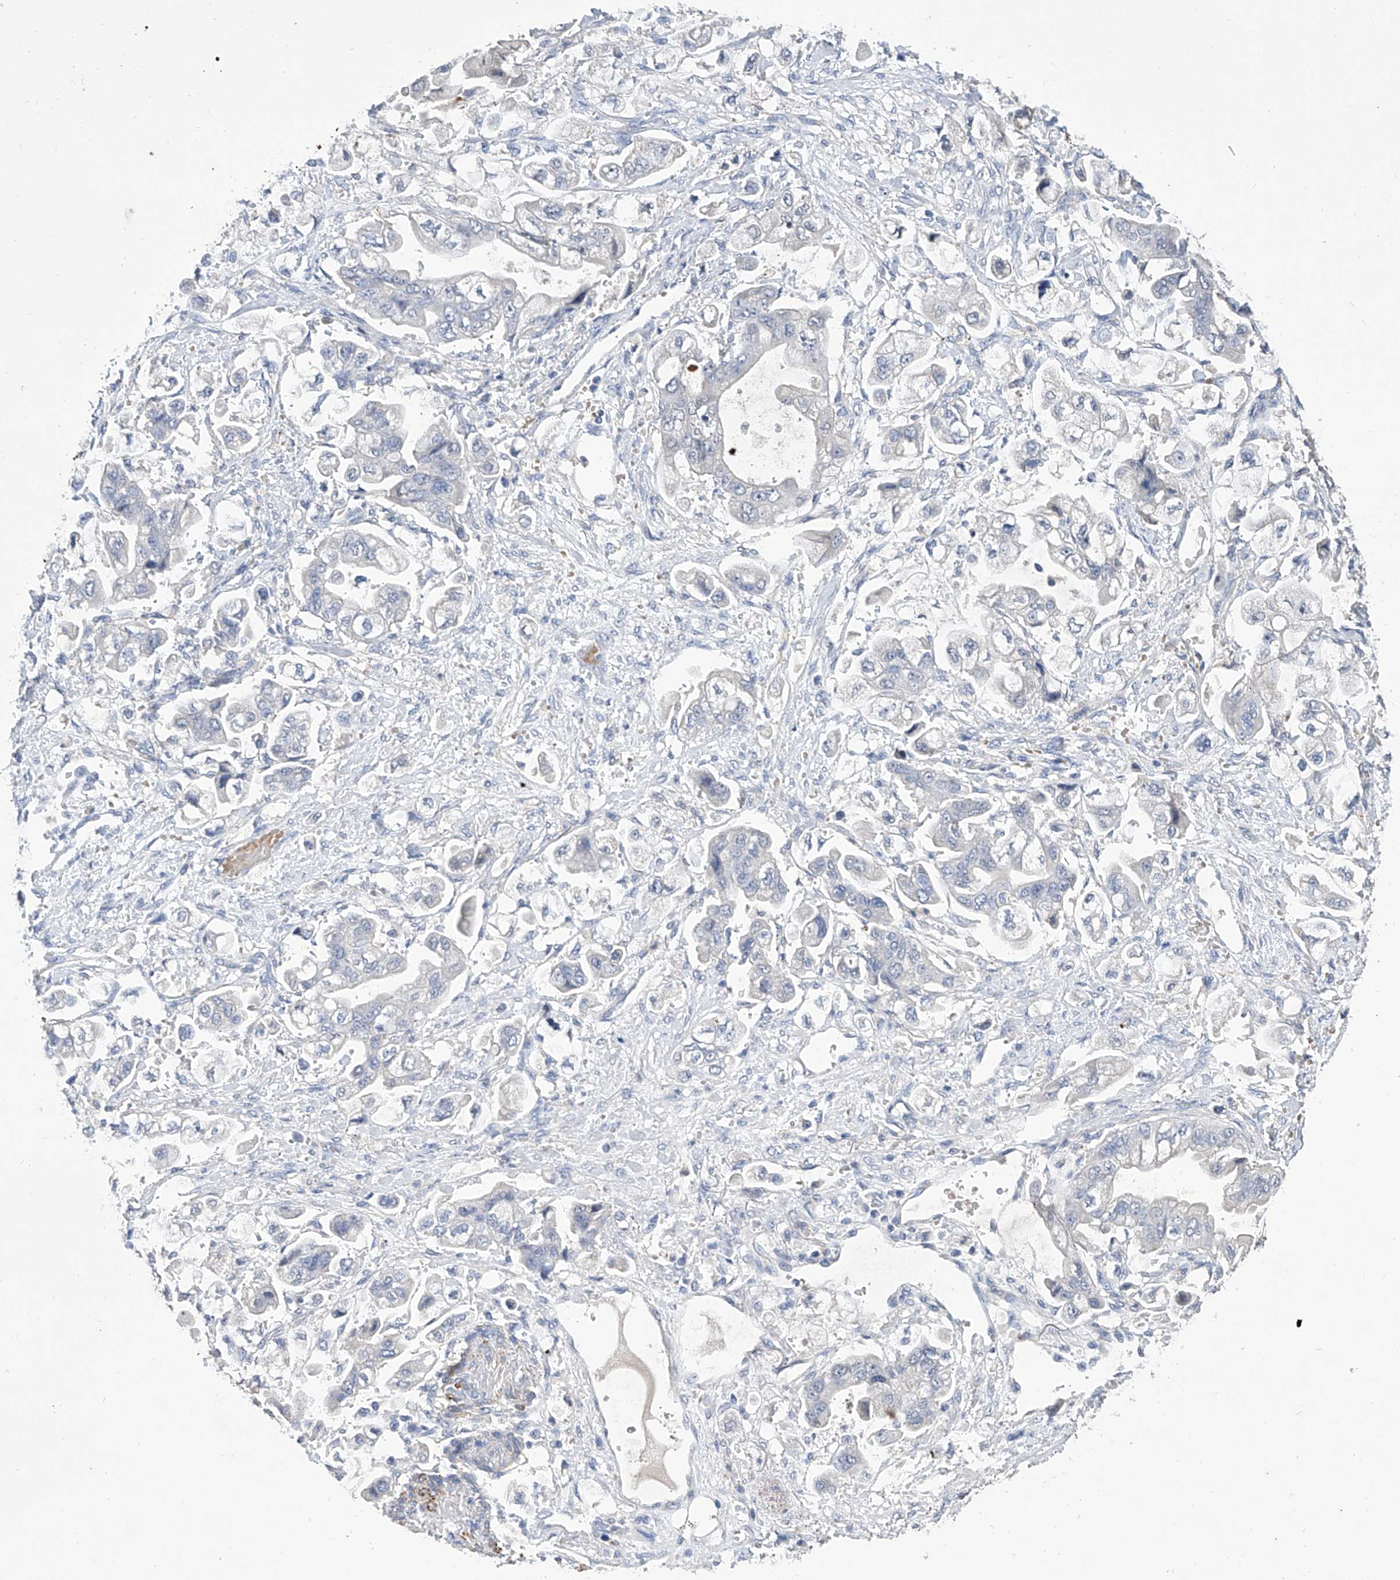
{"staining": {"intensity": "negative", "quantity": "none", "location": "none"}, "tissue": "stomach cancer", "cell_type": "Tumor cells", "image_type": "cancer", "snomed": [{"axis": "morphology", "description": "Adenocarcinoma, NOS"}, {"axis": "topography", "description": "Stomach"}], "caption": "Immunohistochemistry (IHC) of stomach adenocarcinoma demonstrates no positivity in tumor cells.", "gene": "GPT", "patient": {"sex": "male", "age": 62}}